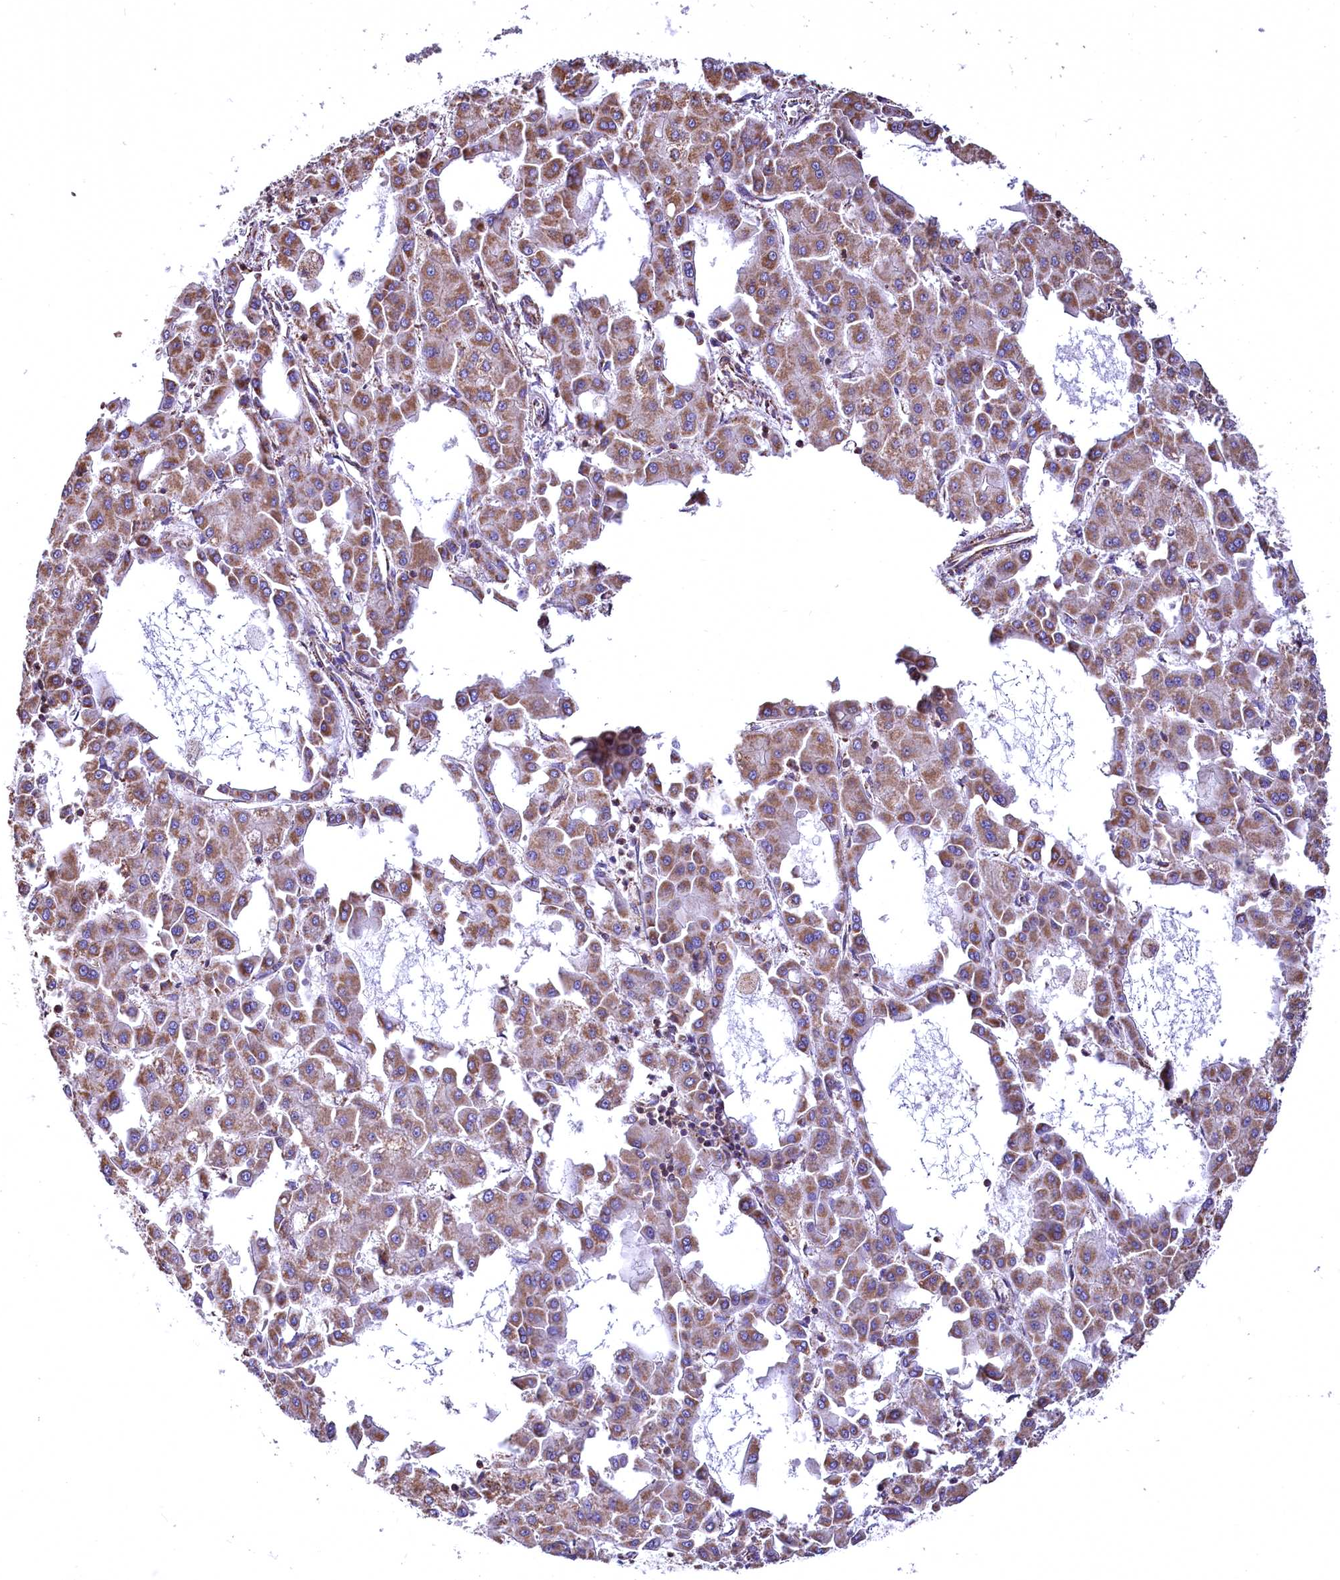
{"staining": {"intensity": "moderate", "quantity": ">75%", "location": "cytoplasmic/membranous"}, "tissue": "liver cancer", "cell_type": "Tumor cells", "image_type": "cancer", "snomed": [{"axis": "morphology", "description": "Carcinoma, Hepatocellular, NOS"}, {"axis": "topography", "description": "Liver"}], "caption": "The histopathology image demonstrates a brown stain indicating the presence of a protein in the cytoplasmic/membranous of tumor cells in liver cancer (hepatocellular carcinoma).", "gene": "NUDT15", "patient": {"sex": "male", "age": 47}}